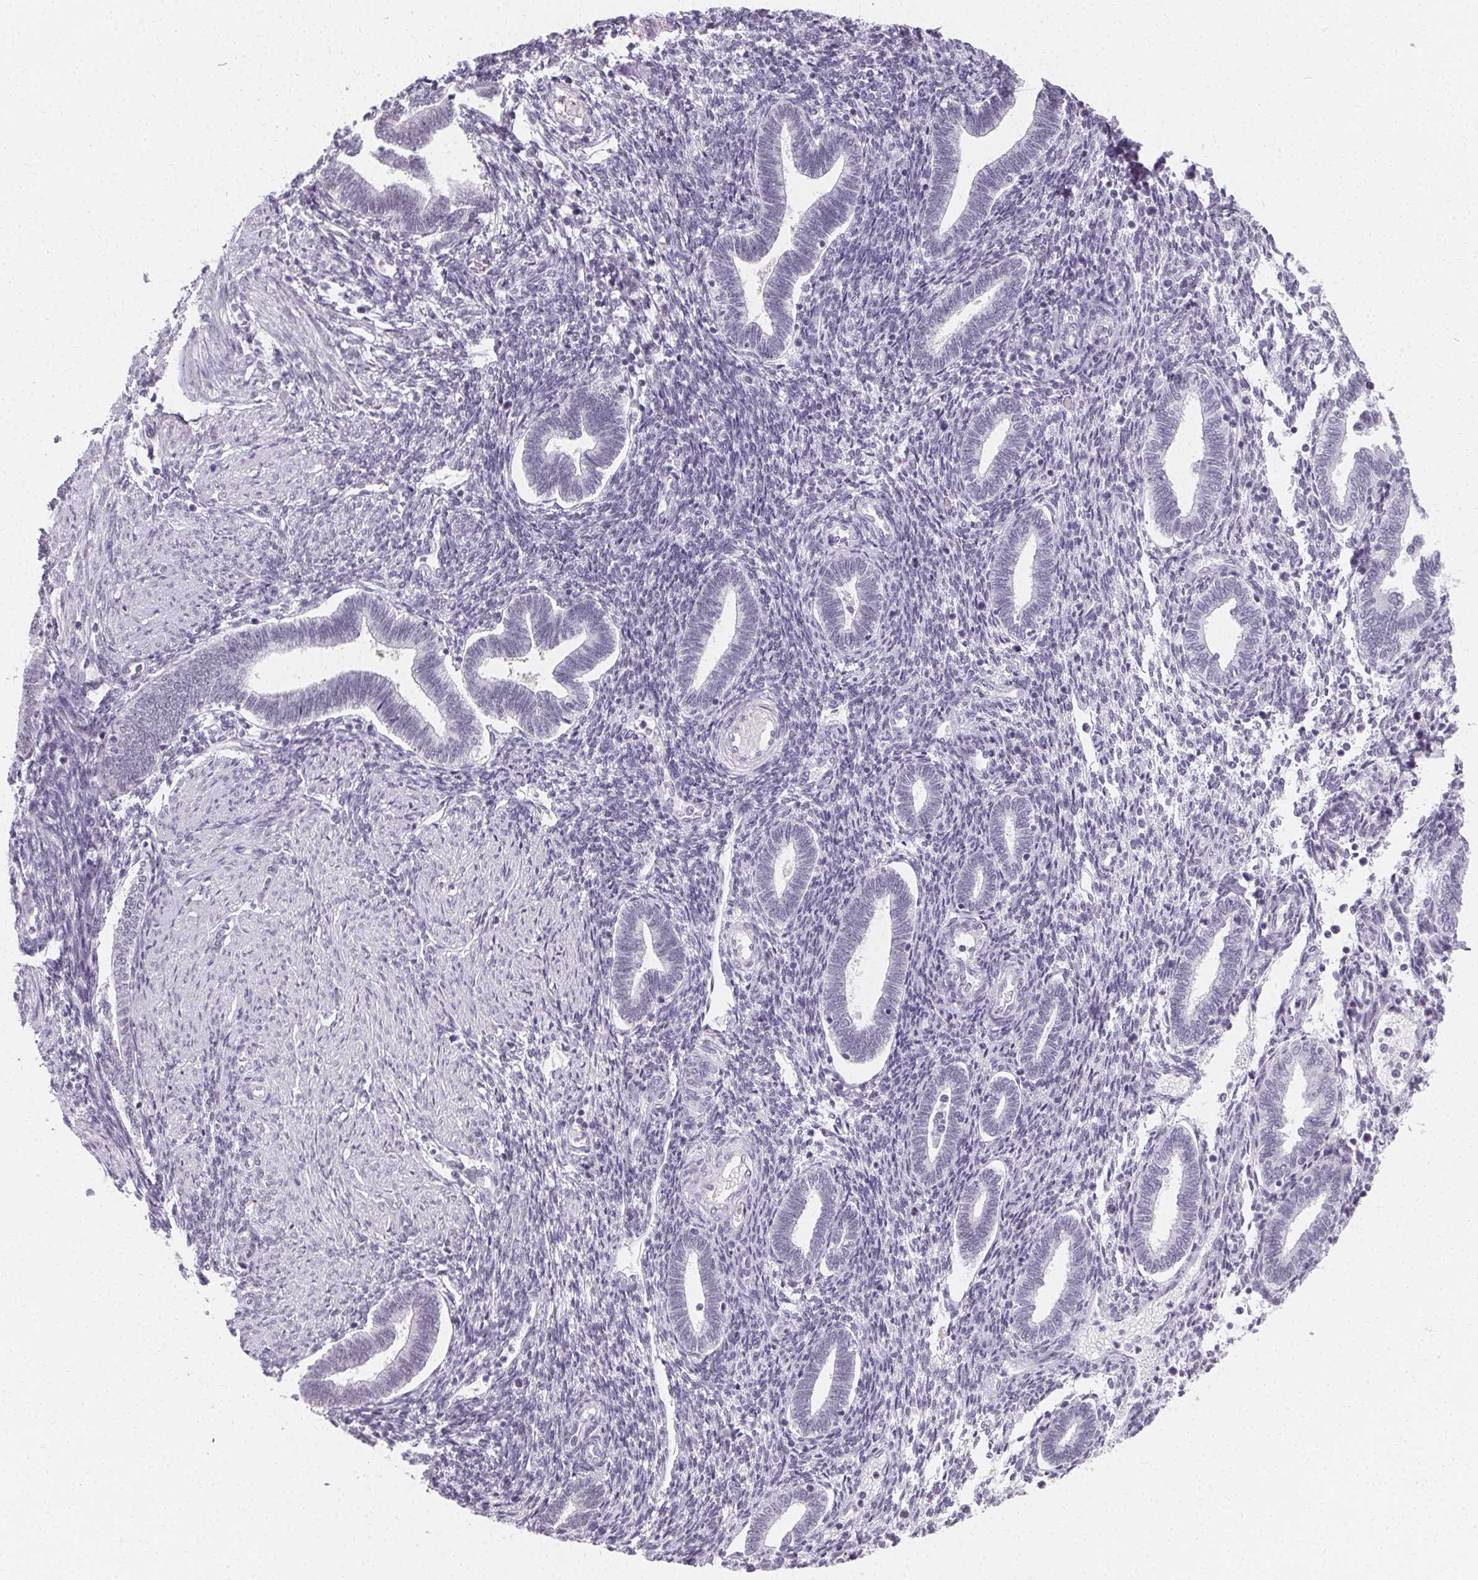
{"staining": {"intensity": "negative", "quantity": "none", "location": "none"}, "tissue": "endometrium", "cell_type": "Cells in endometrial stroma", "image_type": "normal", "snomed": [{"axis": "morphology", "description": "Normal tissue, NOS"}, {"axis": "topography", "description": "Endometrium"}], "caption": "Immunohistochemical staining of benign endometrium displays no significant staining in cells in endometrial stroma.", "gene": "SYNPR", "patient": {"sex": "female", "age": 42}}